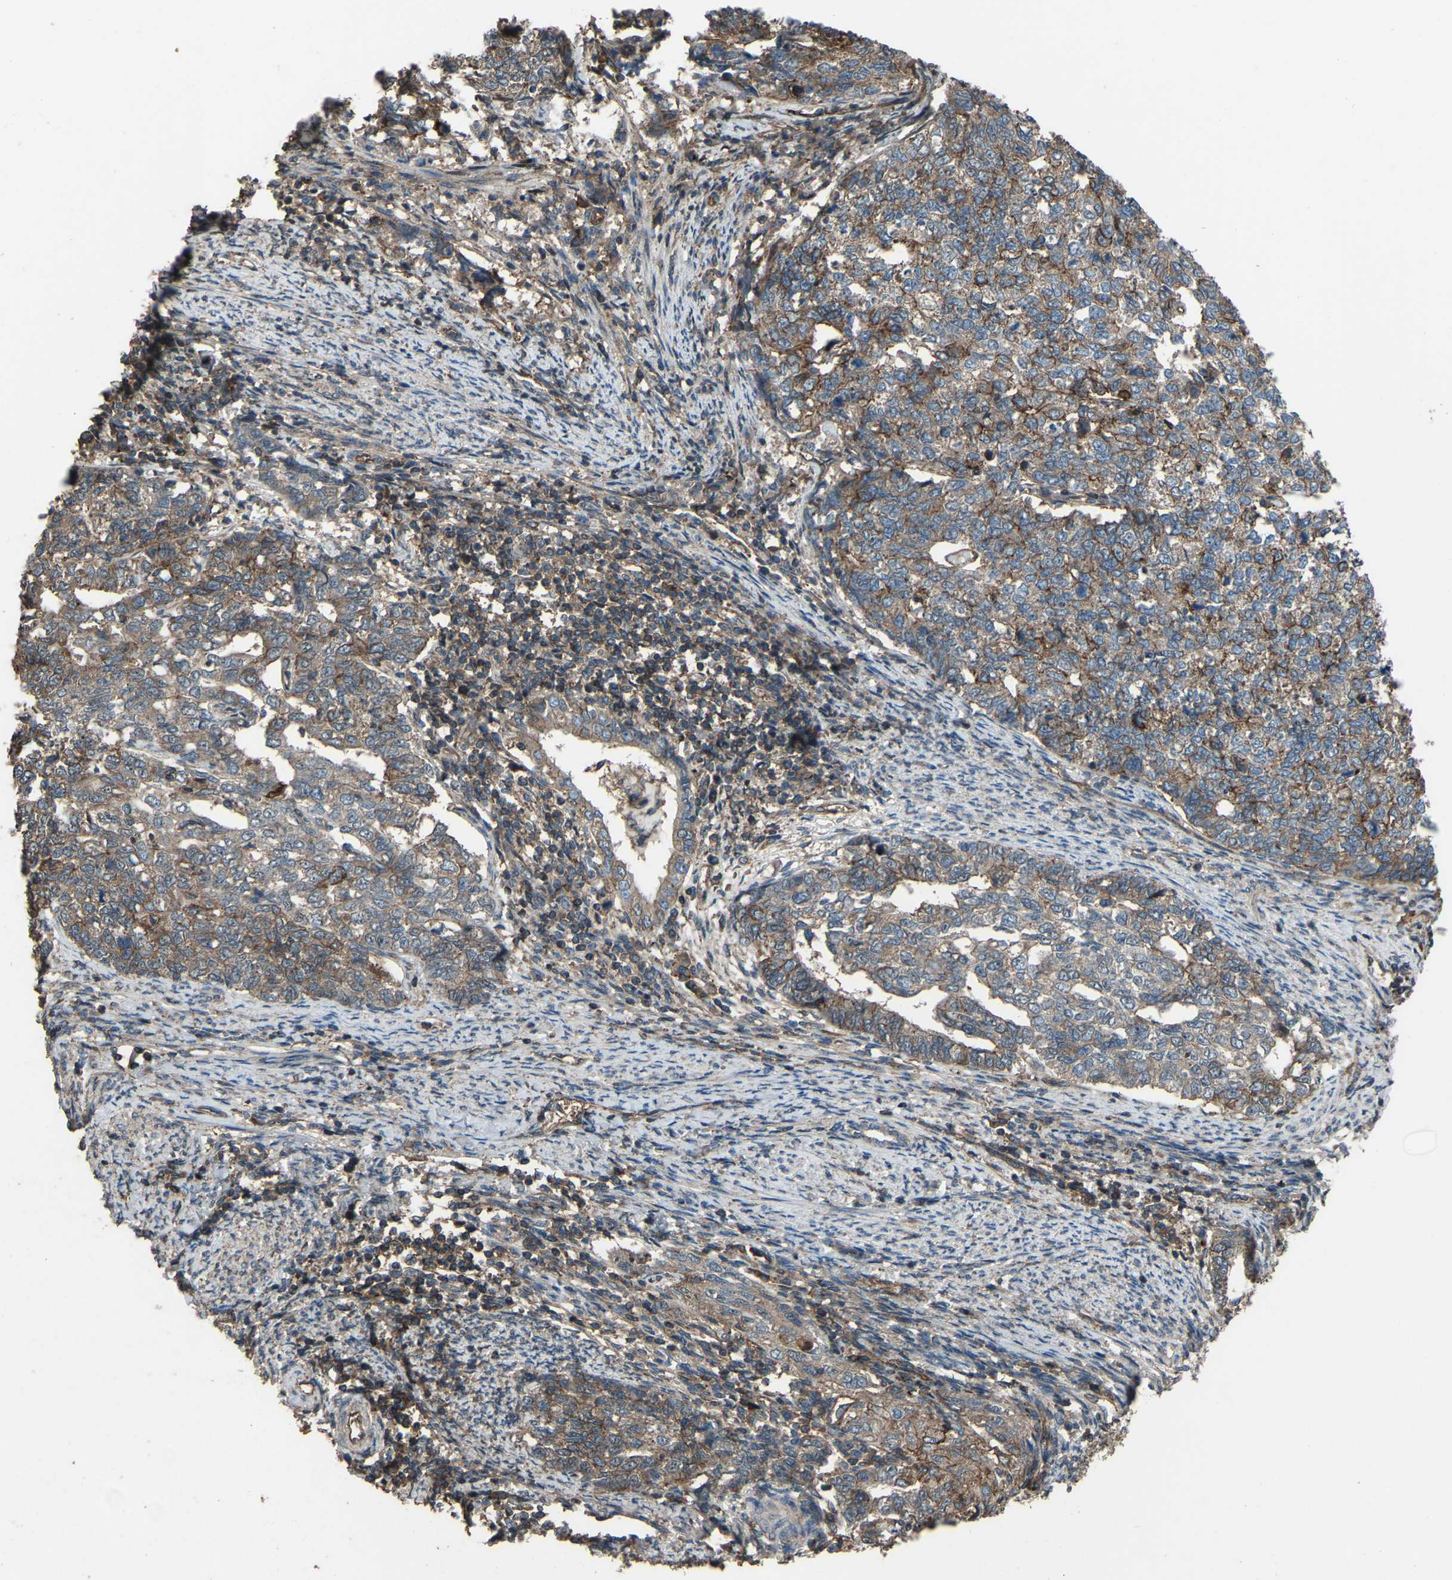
{"staining": {"intensity": "moderate", "quantity": "25%-75%", "location": "cytoplasmic/membranous"}, "tissue": "cervical cancer", "cell_type": "Tumor cells", "image_type": "cancer", "snomed": [{"axis": "morphology", "description": "Squamous cell carcinoma, NOS"}, {"axis": "topography", "description": "Cervix"}], "caption": "The photomicrograph exhibits staining of cervical cancer, revealing moderate cytoplasmic/membranous protein staining (brown color) within tumor cells.", "gene": "SLC4A2", "patient": {"sex": "female", "age": 63}}